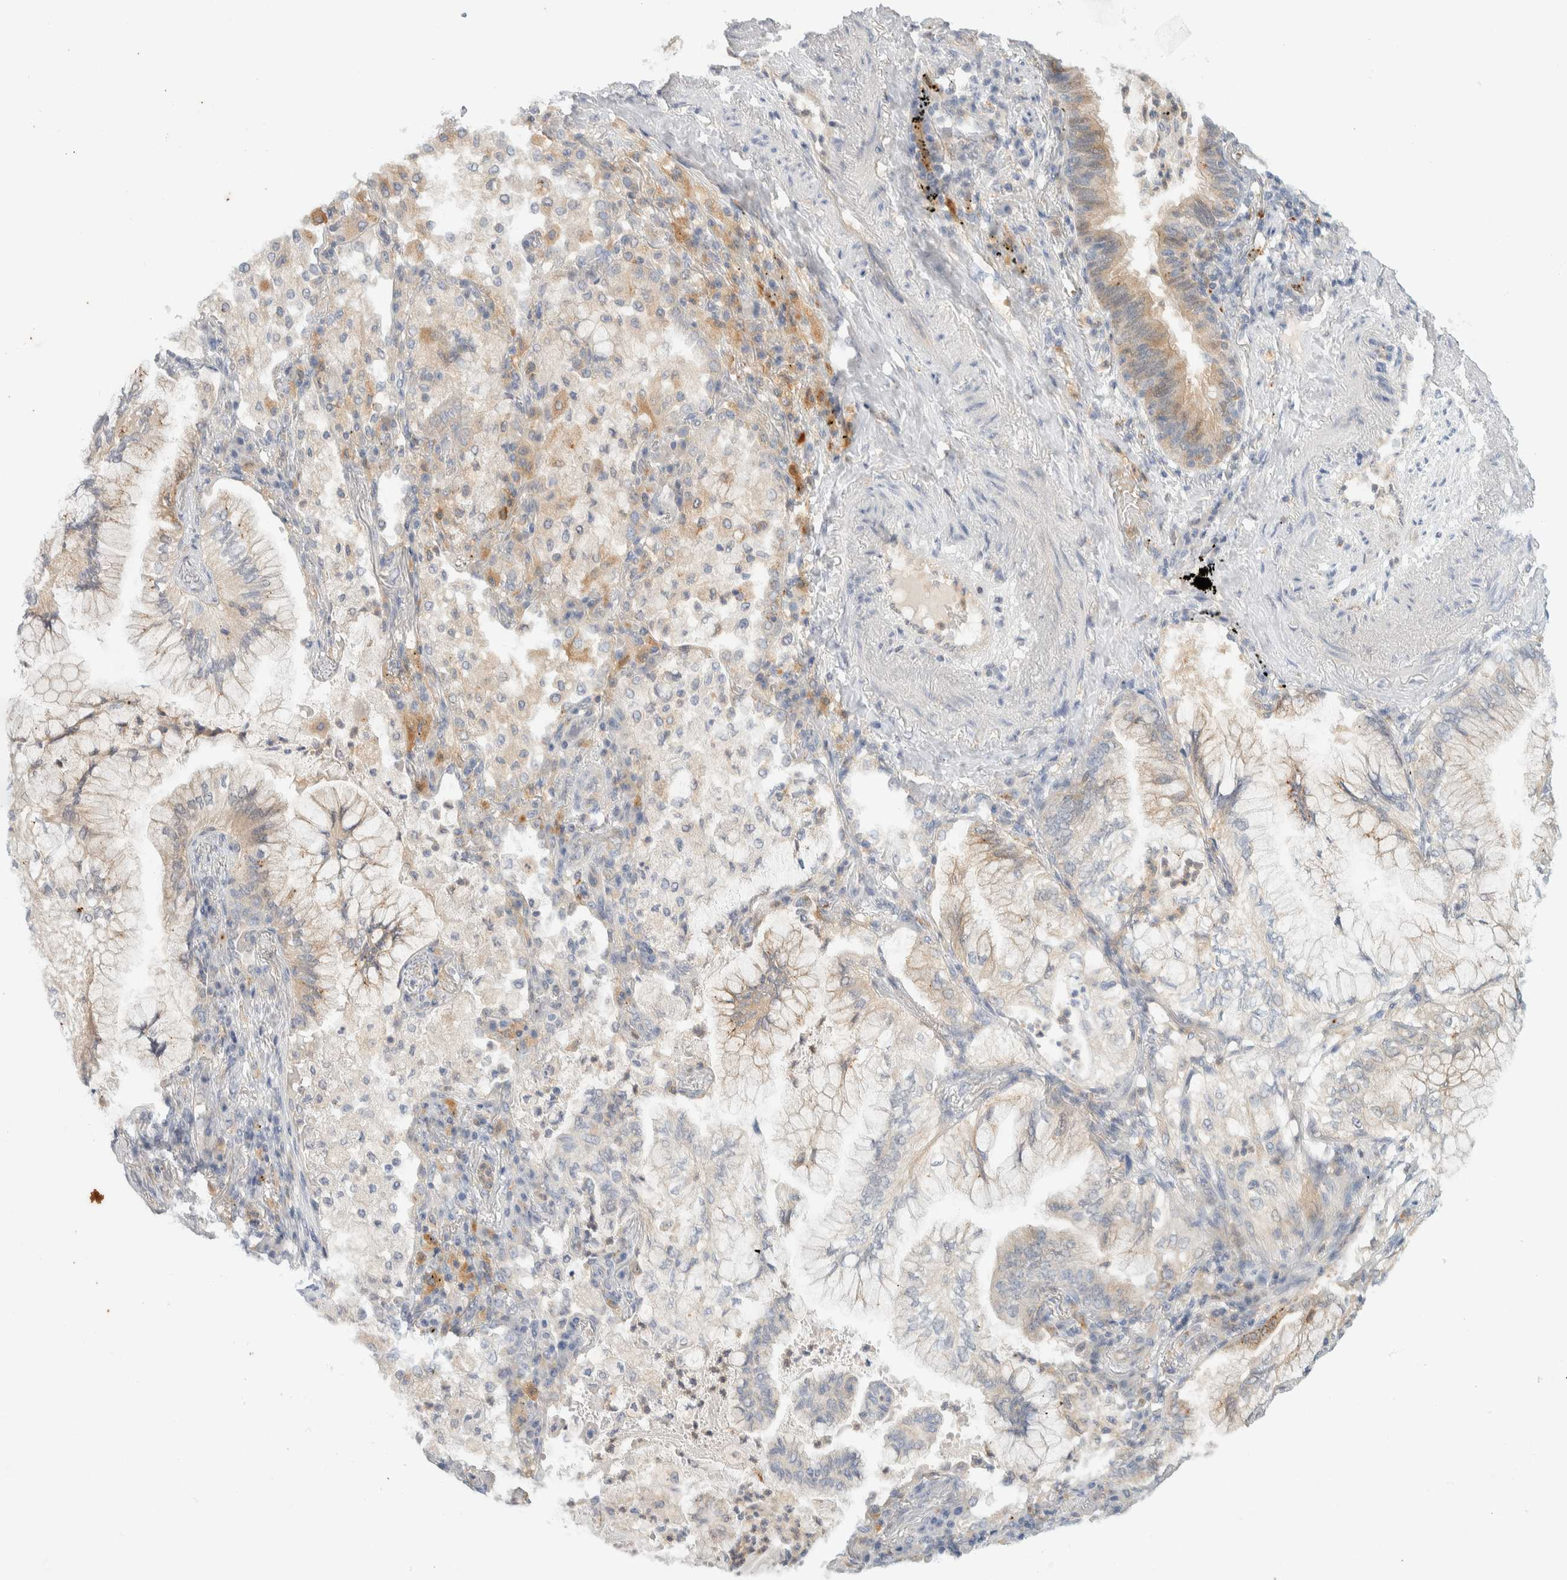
{"staining": {"intensity": "weak", "quantity": "25%-75%", "location": "cytoplasmic/membranous"}, "tissue": "lung cancer", "cell_type": "Tumor cells", "image_type": "cancer", "snomed": [{"axis": "morphology", "description": "Adenocarcinoma, NOS"}, {"axis": "topography", "description": "Lung"}], "caption": "Immunohistochemistry (DAB) staining of human lung cancer demonstrates weak cytoplasmic/membranous protein expression in about 25%-75% of tumor cells. The protein is stained brown, and the nuclei are stained in blue (DAB IHC with brightfield microscopy, high magnification).", "gene": "GCLM", "patient": {"sex": "female", "age": 70}}